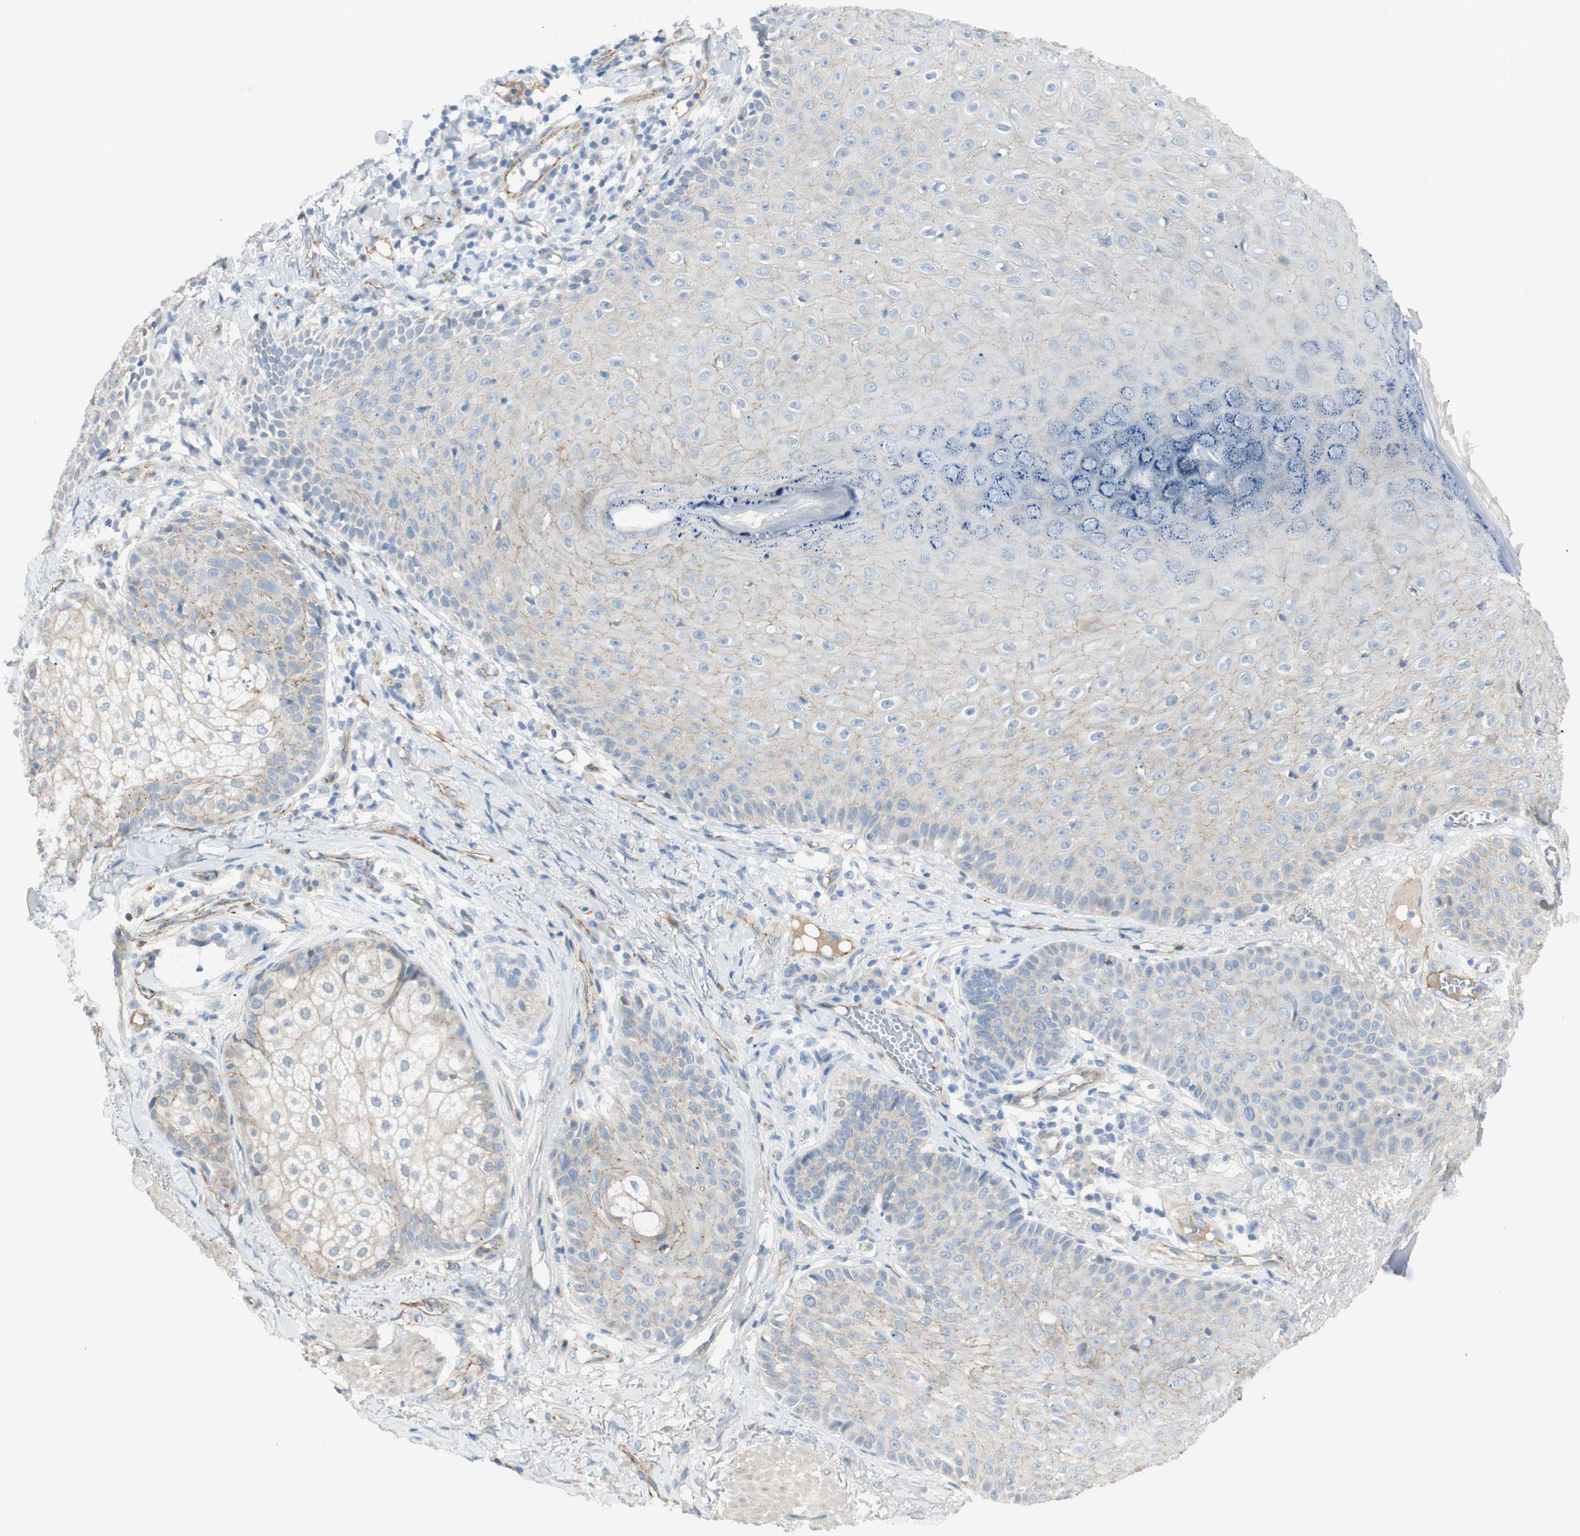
{"staining": {"intensity": "negative", "quantity": "none", "location": "none"}, "tissue": "skin cancer", "cell_type": "Tumor cells", "image_type": "cancer", "snomed": [{"axis": "morphology", "description": "Normal tissue, NOS"}, {"axis": "morphology", "description": "Basal cell carcinoma"}, {"axis": "topography", "description": "Skin"}], "caption": "Immunohistochemical staining of skin cancer demonstrates no significant staining in tumor cells.", "gene": "TJP1", "patient": {"sex": "male", "age": 52}}